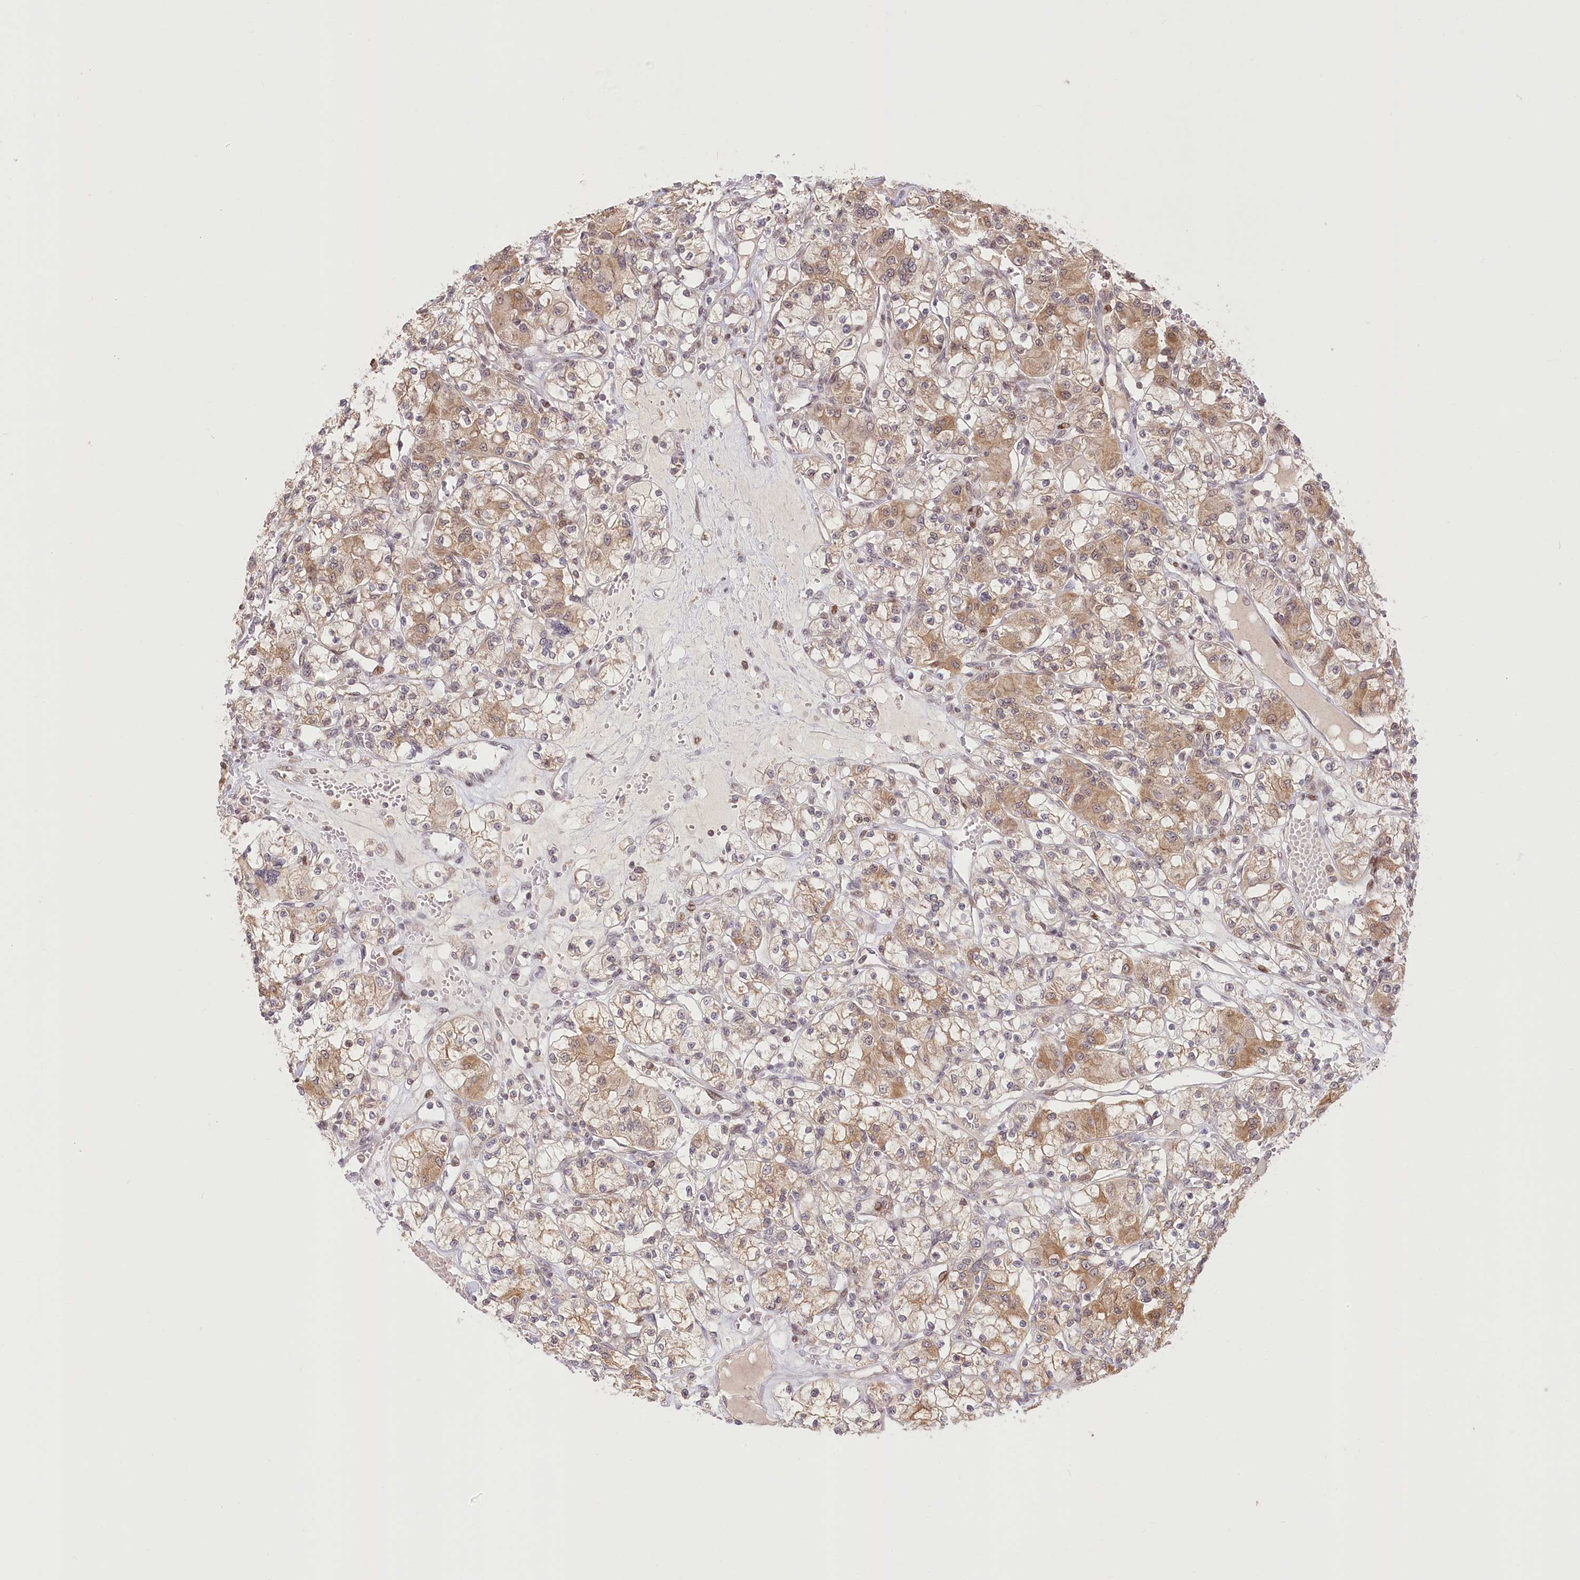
{"staining": {"intensity": "moderate", "quantity": ">75%", "location": "cytoplasmic/membranous"}, "tissue": "renal cancer", "cell_type": "Tumor cells", "image_type": "cancer", "snomed": [{"axis": "morphology", "description": "Adenocarcinoma, NOS"}, {"axis": "topography", "description": "Kidney"}], "caption": "Immunohistochemical staining of renal adenocarcinoma reveals moderate cytoplasmic/membranous protein expression in approximately >75% of tumor cells. The staining is performed using DAB (3,3'-diaminobenzidine) brown chromogen to label protein expression. The nuclei are counter-stained blue using hematoxylin.", "gene": "PYURF", "patient": {"sex": "female", "age": 59}}